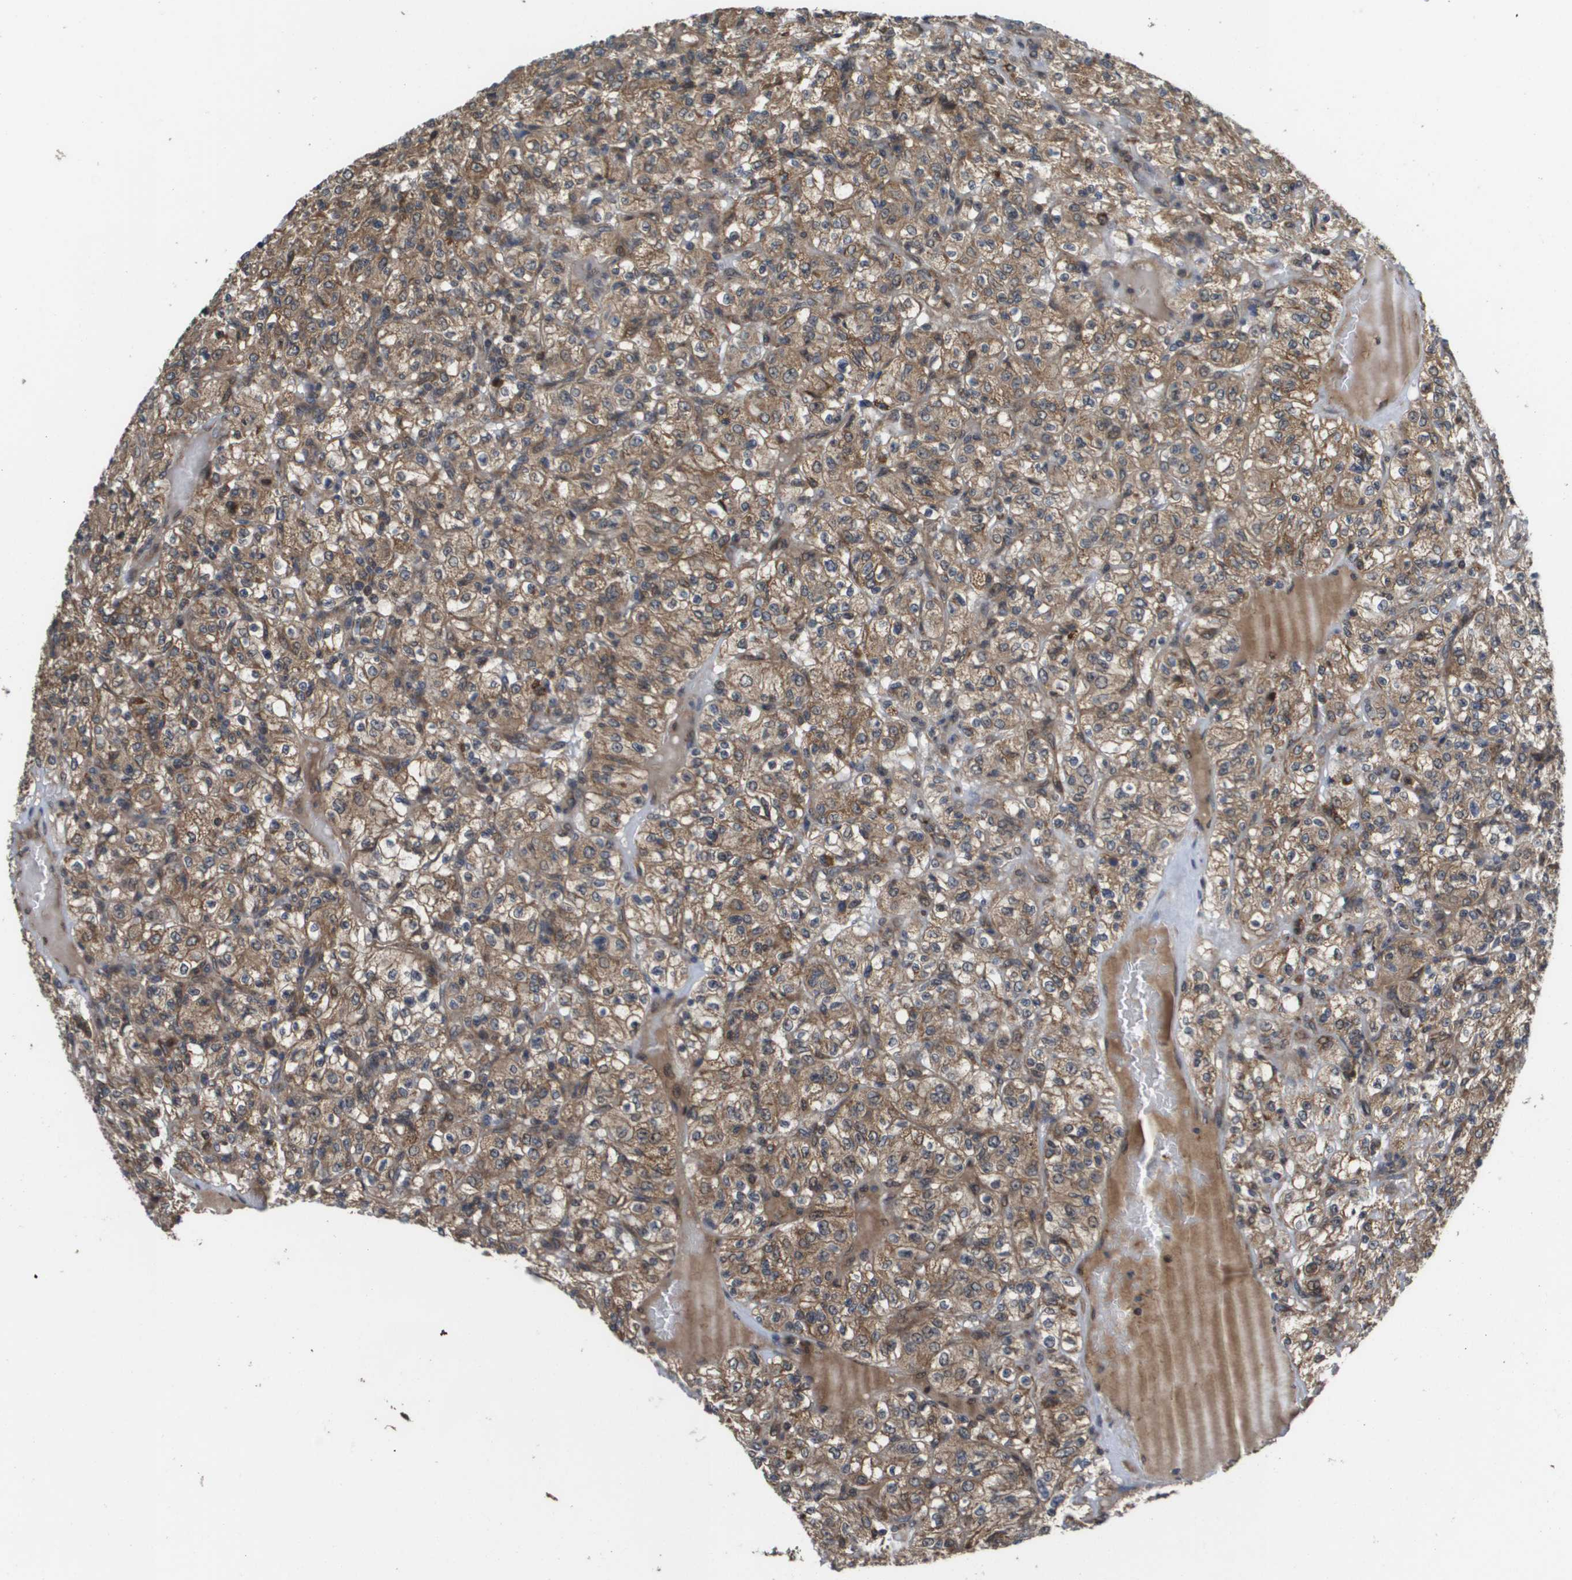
{"staining": {"intensity": "moderate", "quantity": ">75%", "location": "cytoplasmic/membranous"}, "tissue": "renal cancer", "cell_type": "Tumor cells", "image_type": "cancer", "snomed": [{"axis": "morphology", "description": "Normal tissue, NOS"}, {"axis": "morphology", "description": "Adenocarcinoma, NOS"}, {"axis": "topography", "description": "Kidney"}], "caption": "Moderate cytoplasmic/membranous positivity is present in about >75% of tumor cells in renal cancer (adenocarcinoma).", "gene": "RBM38", "patient": {"sex": "female", "age": 72}}